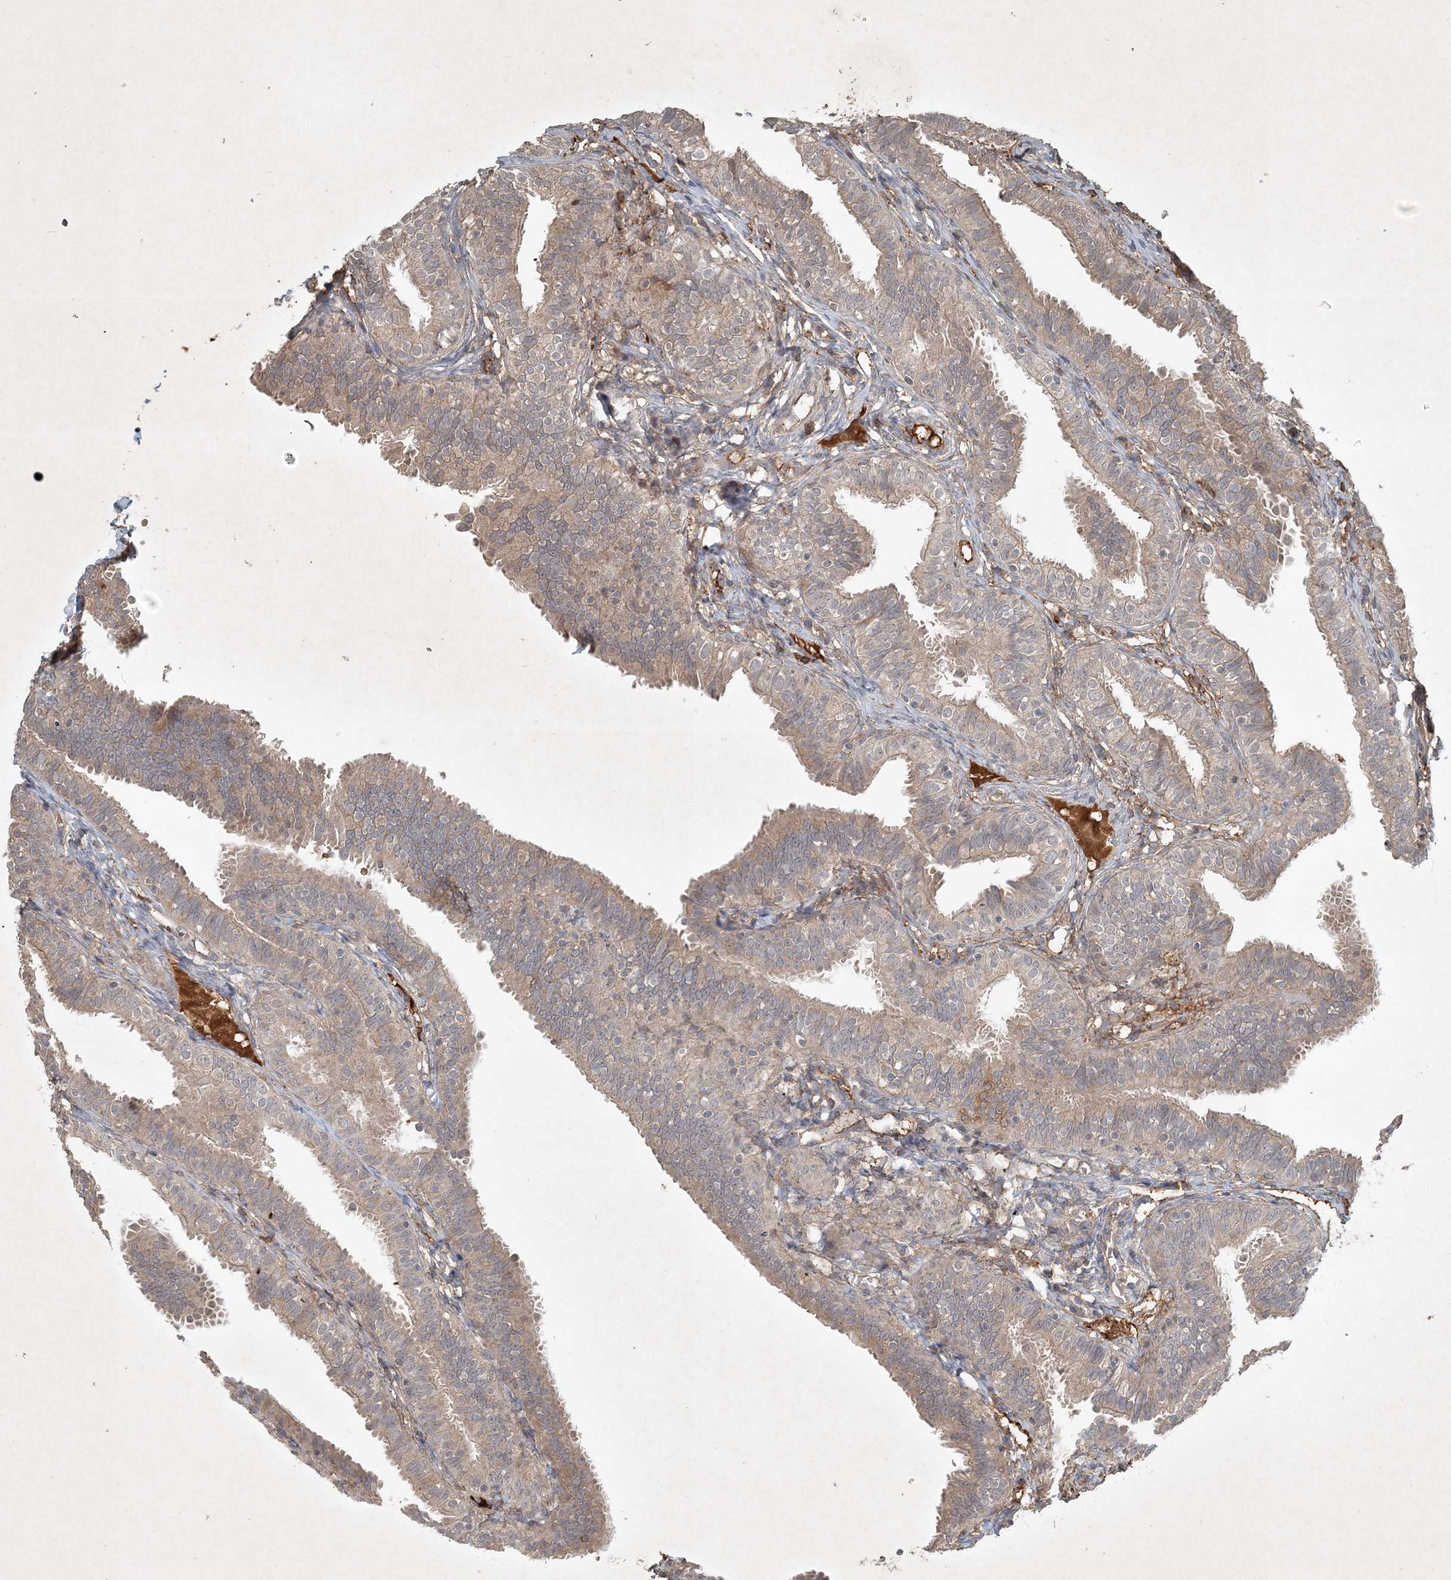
{"staining": {"intensity": "weak", "quantity": "25%-75%", "location": "cytoplasmic/membranous"}, "tissue": "fallopian tube", "cell_type": "Glandular cells", "image_type": "normal", "snomed": [{"axis": "morphology", "description": "Normal tissue, NOS"}, {"axis": "topography", "description": "Fallopian tube"}], "caption": "This photomicrograph exhibits IHC staining of benign fallopian tube, with low weak cytoplasmic/membranous expression in approximately 25%-75% of glandular cells.", "gene": "TNFAIP6", "patient": {"sex": "female", "age": 35}}